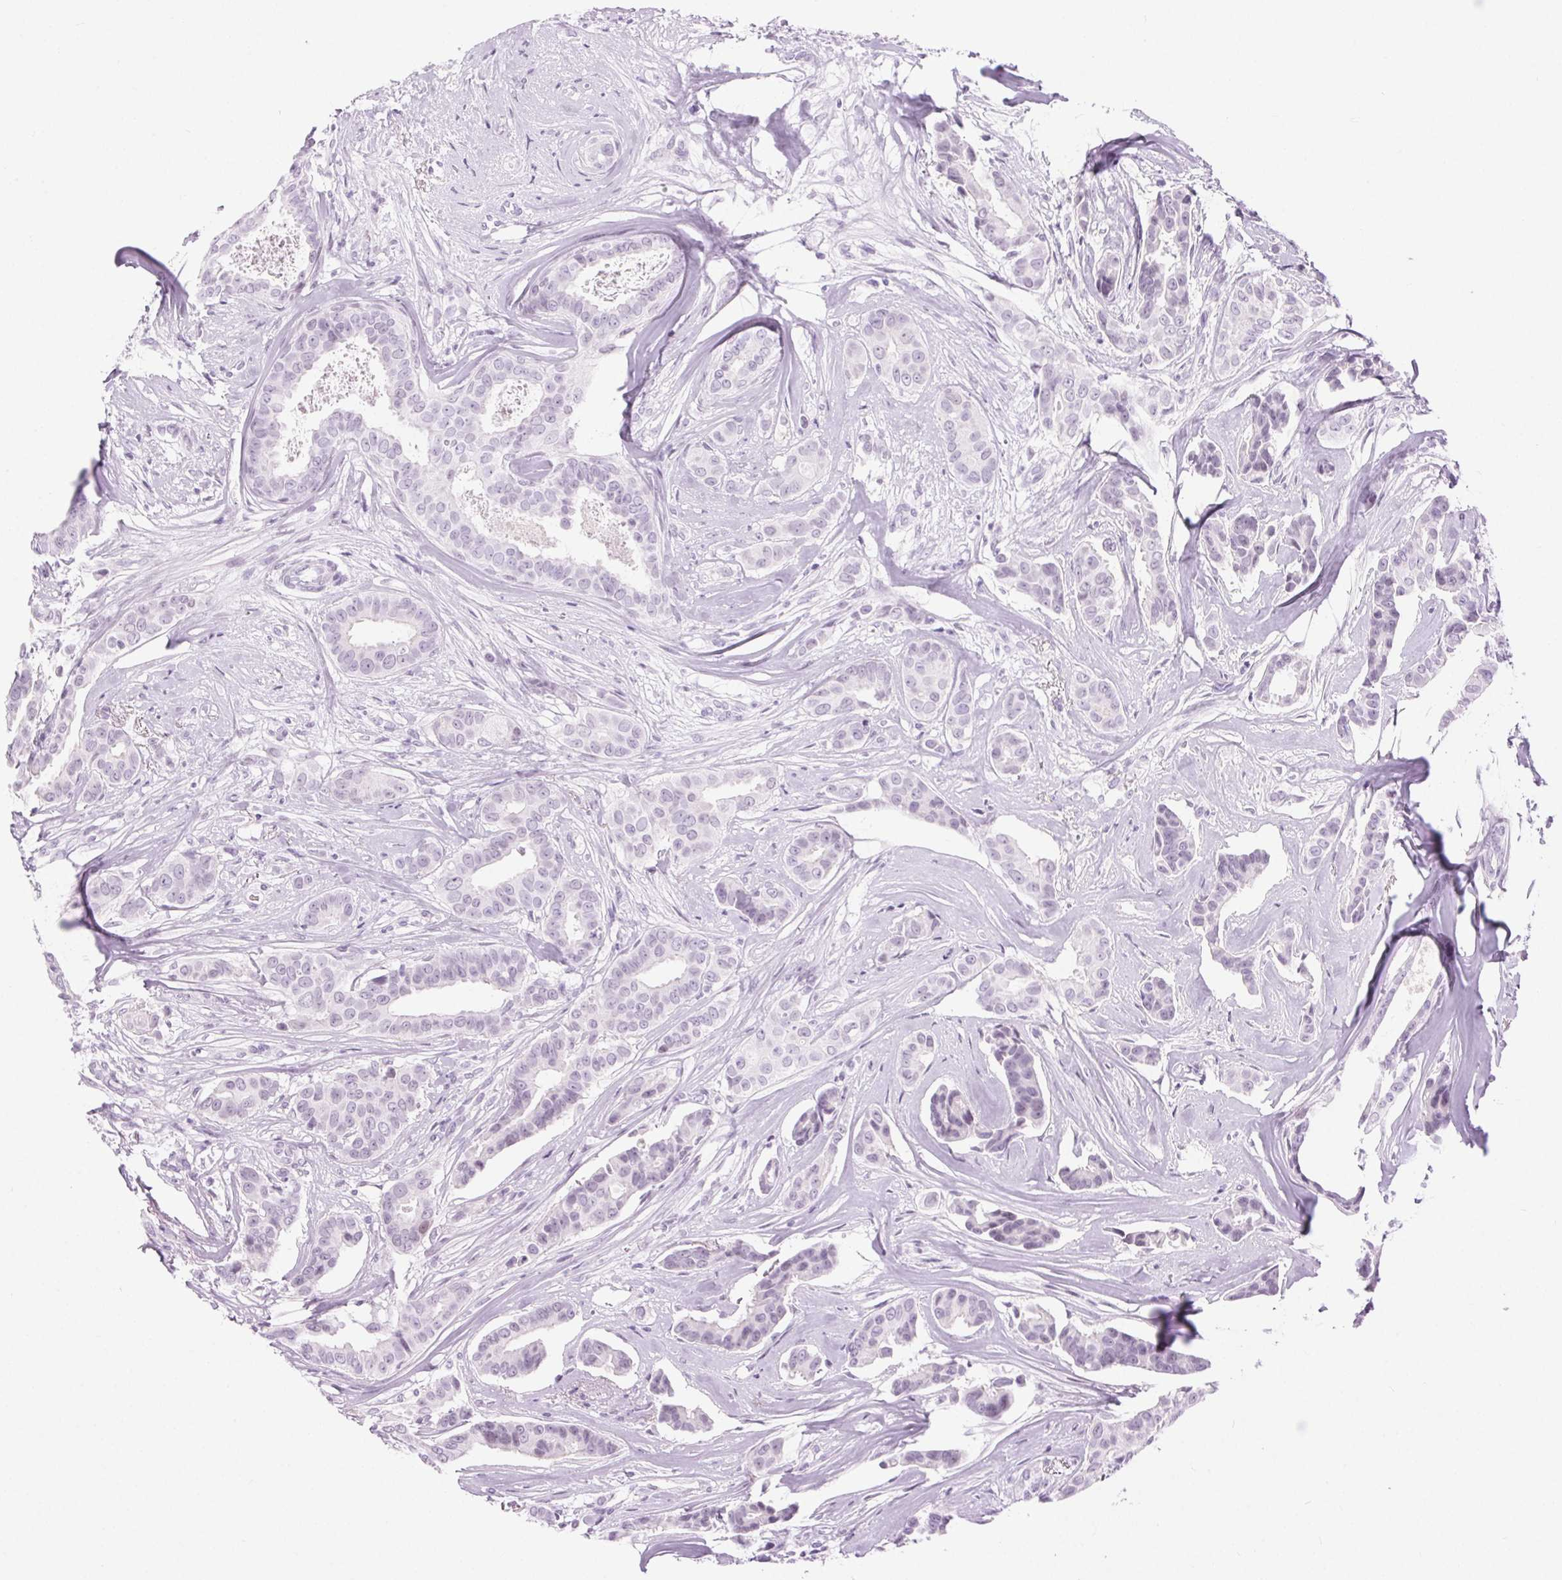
{"staining": {"intensity": "negative", "quantity": "none", "location": "none"}, "tissue": "breast cancer", "cell_type": "Tumor cells", "image_type": "cancer", "snomed": [{"axis": "morphology", "description": "Duct carcinoma"}, {"axis": "topography", "description": "Breast"}], "caption": "Human breast cancer (intraductal carcinoma) stained for a protein using immunohistochemistry shows no expression in tumor cells.", "gene": "BEND2", "patient": {"sex": "female", "age": 45}}